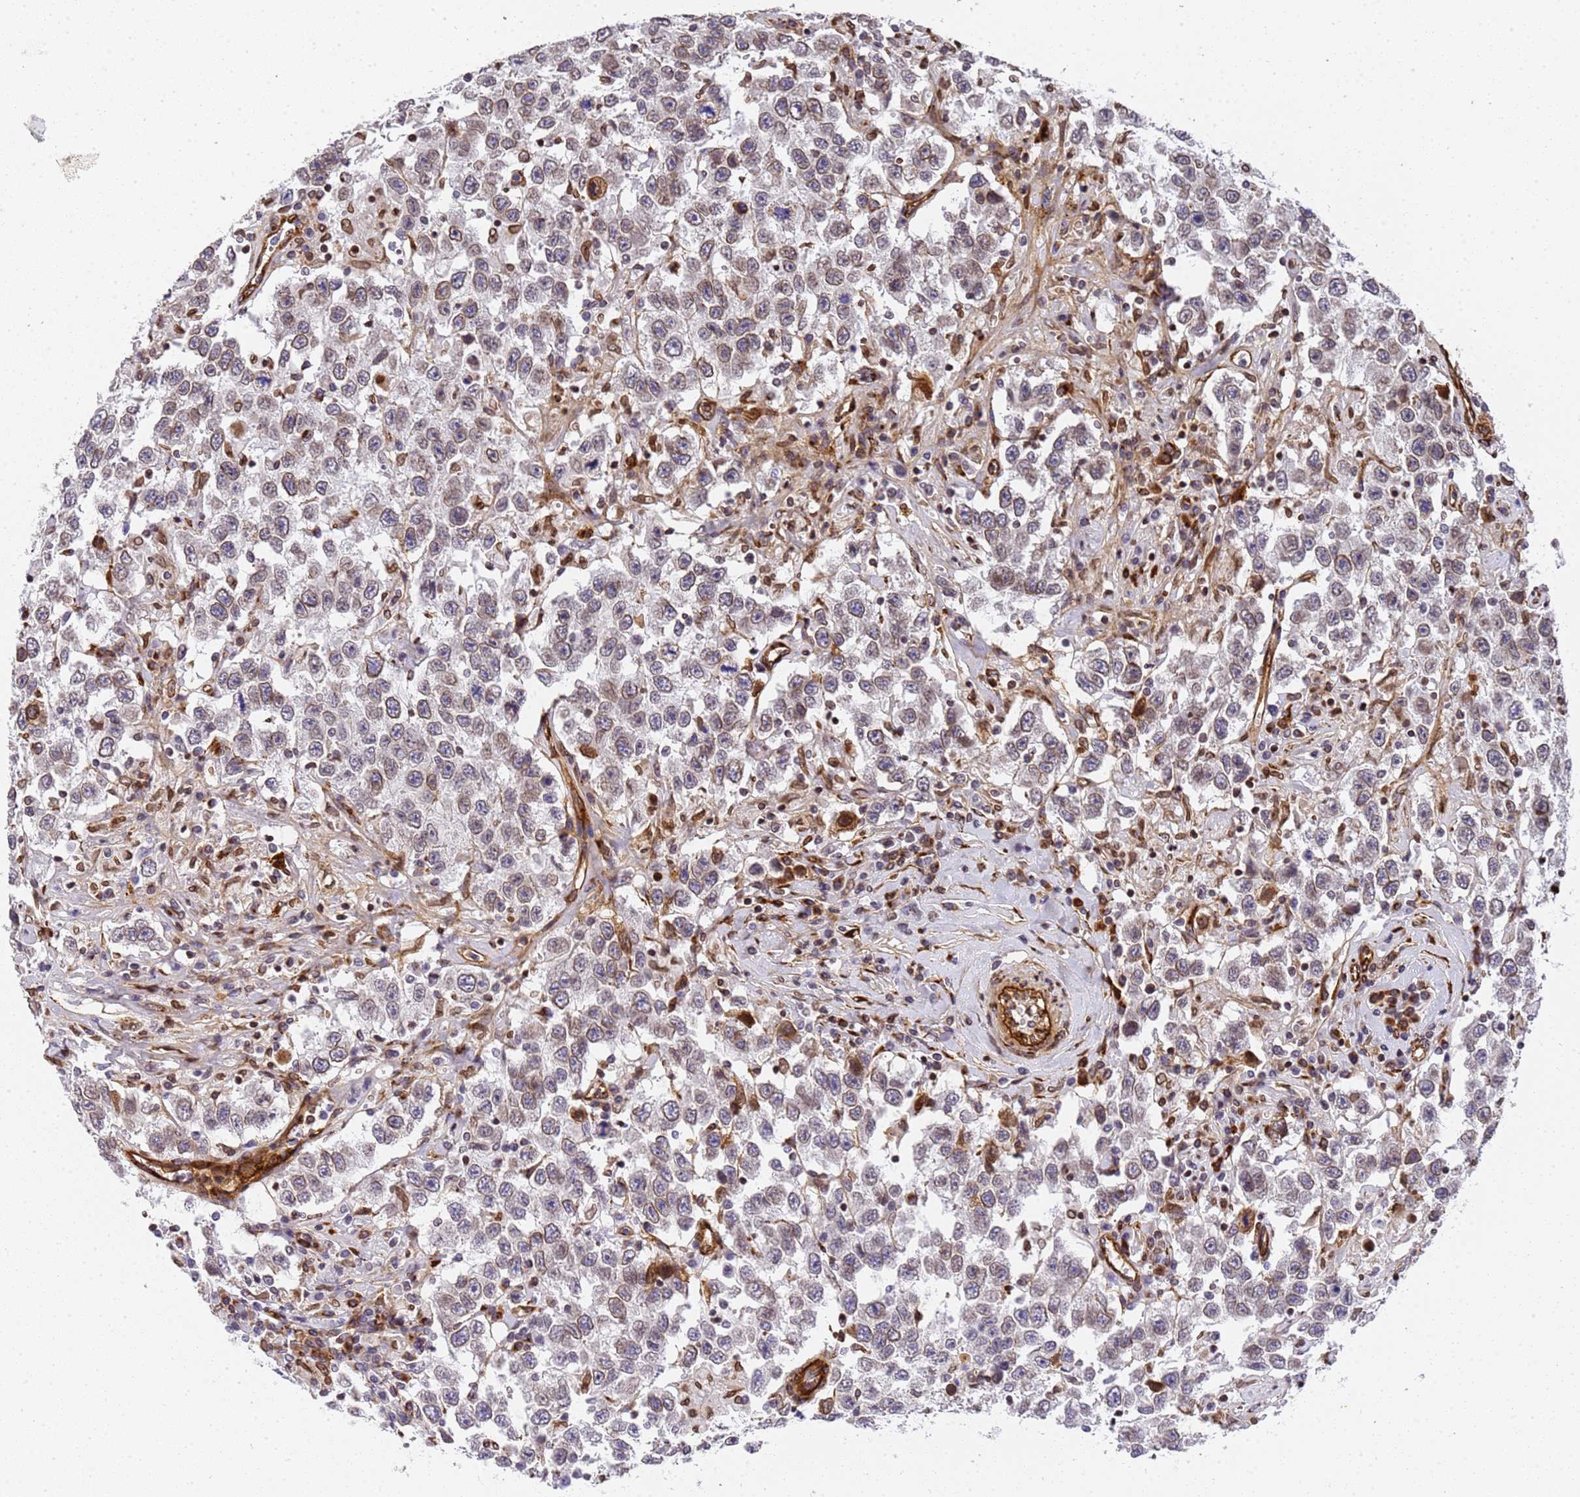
{"staining": {"intensity": "weak", "quantity": "<25%", "location": "cytoplasmic/membranous,nuclear"}, "tissue": "testis cancer", "cell_type": "Tumor cells", "image_type": "cancer", "snomed": [{"axis": "morphology", "description": "Seminoma, NOS"}, {"axis": "topography", "description": "Testis"}], "caption": "The histopathology image displays no significant expression in tumor cells of testis cancer (seminoma).", "gene": "IGFBP7", "patient": {"sex": "male", "age": 41}}